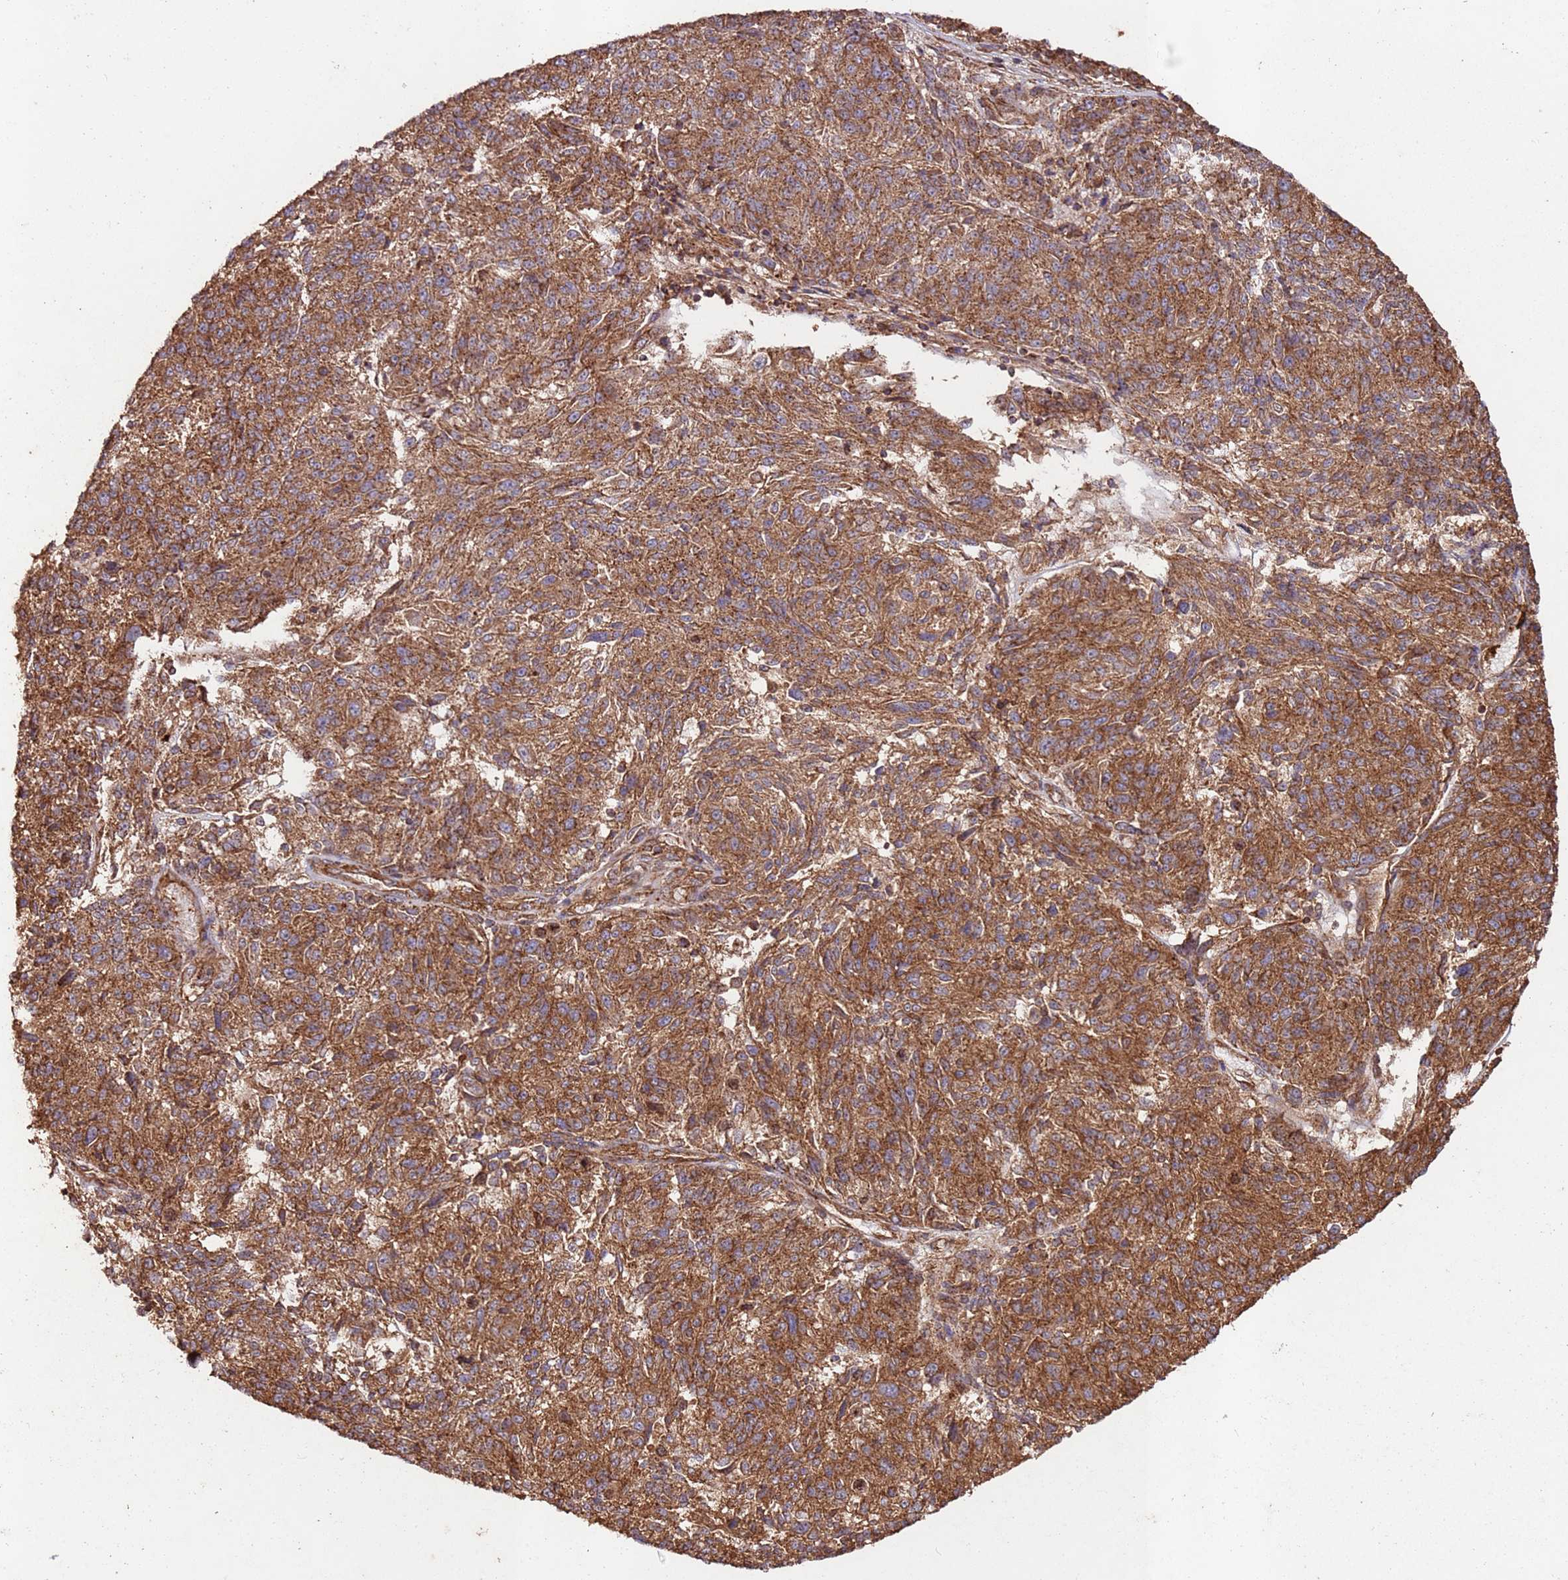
{"staining": {"intensity": "strong", "quantity": ">75%", "location": "cytoplasmic/membranous"}, "tissue": "melanoma", "cell_type": "Tumor cells", "image_type": "cancer", "snomed": [{"axis": "morphology", "description": "Malignant melanoma, NOS"}, {"axis": "topography", "description": "Skin"}], "caption": "The micrograph exhibits immunohistochemical staining of melanoma. There is strong cytoplasmic/membranous expression is present in about >75% of tumor cells.", "gene": "FAM186A", "patient": {"sex": "male", "age": 53}}